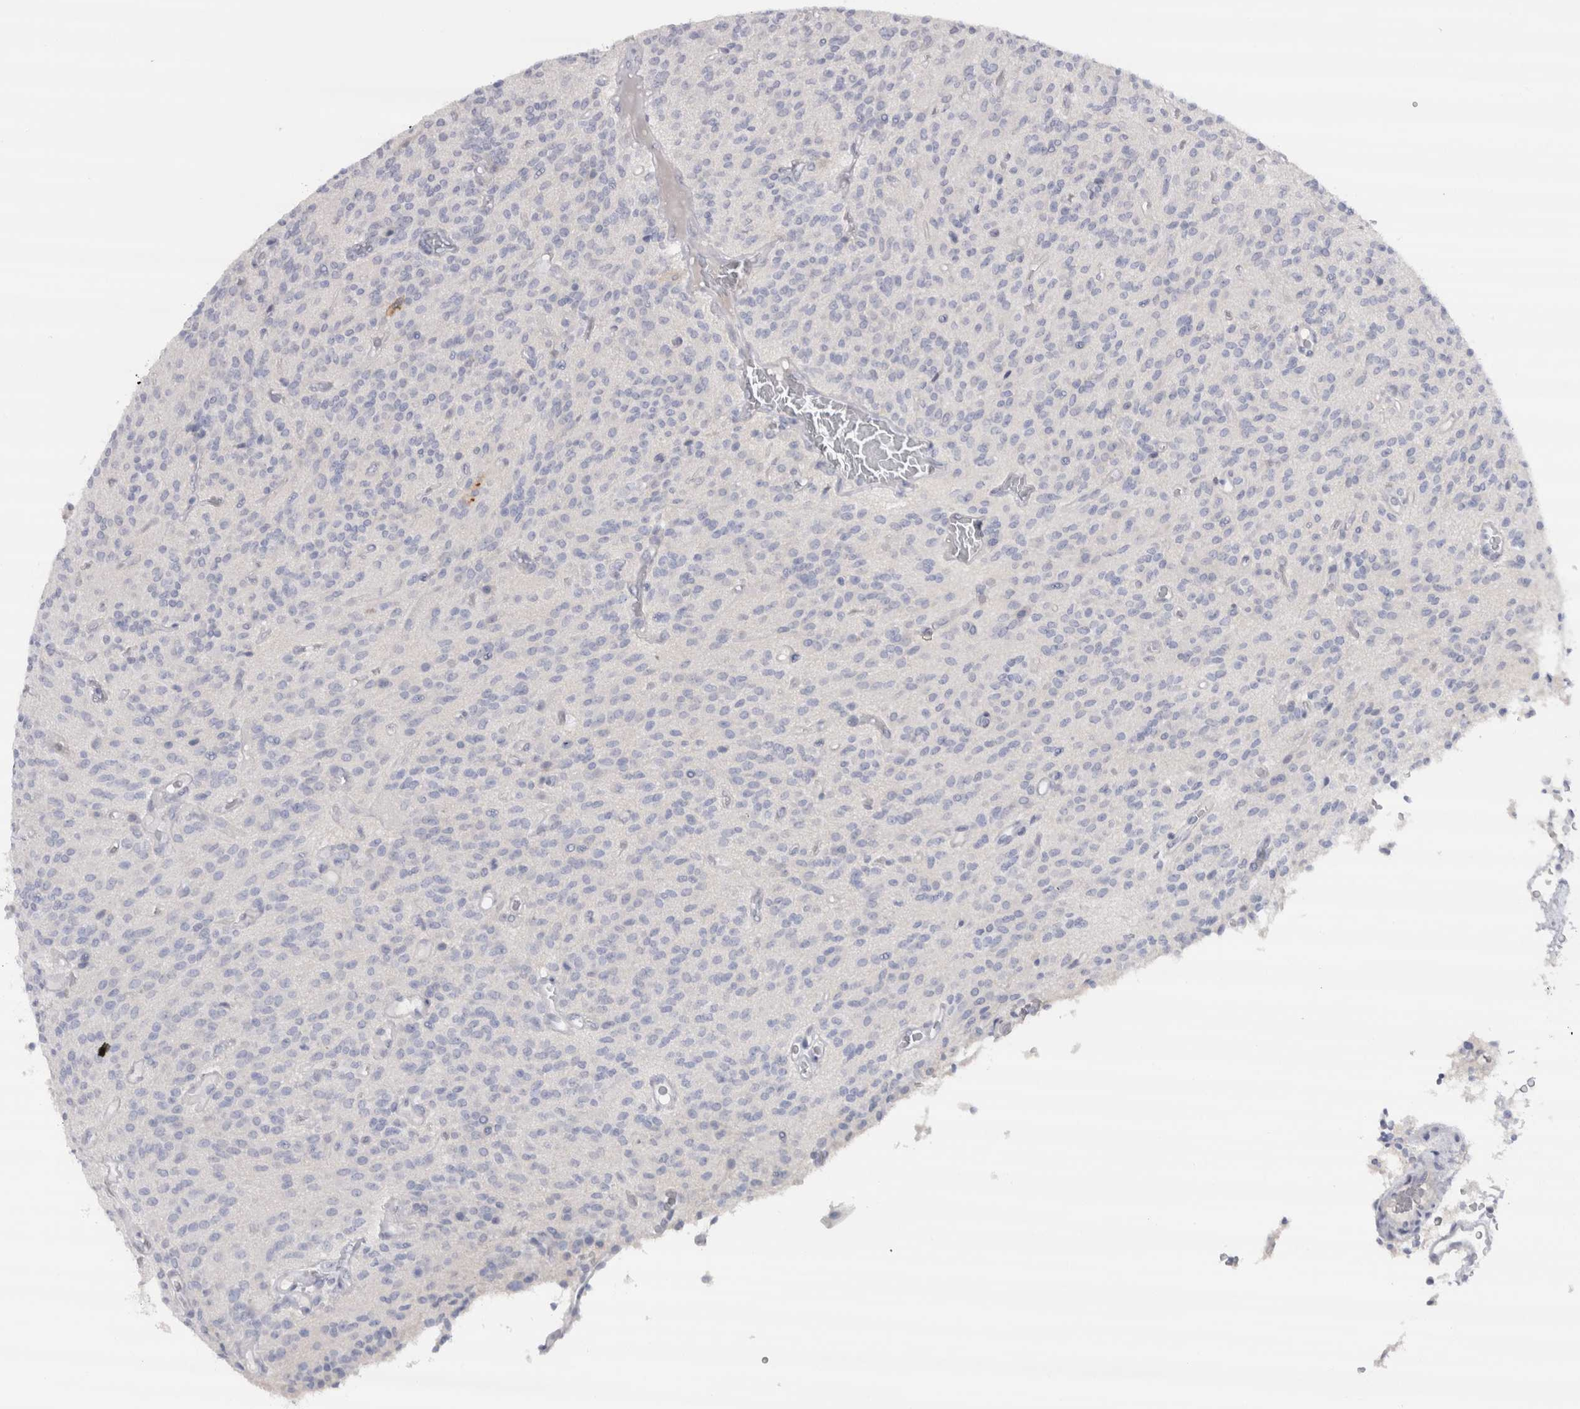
{"staining": {"intensity": "negative", "quantity": "none", "location": "none"}, "tissue": "glioma", "cell_type": "Tumor cells", "image_type": "cancer", "snomed": [{"axis": "morphology", "description": "Glioma, malignant, High grade"}, {"axis": "topography", "description": "Brain"}], "caption": "This histopathology image is of malignant glioma (high-grade) stained with IHC to label a protein in brown with the nuclei are counter-stained blue. There is no positivity in tumor cells. (Stains: DAB (3,3'-diaminobenzidine) IHC with hematoxylin counter stain, Microscopy: brightfield microscopy at high magnification).", "gene": "CDH17", "patient": {"sex": "male", "age": 34}}